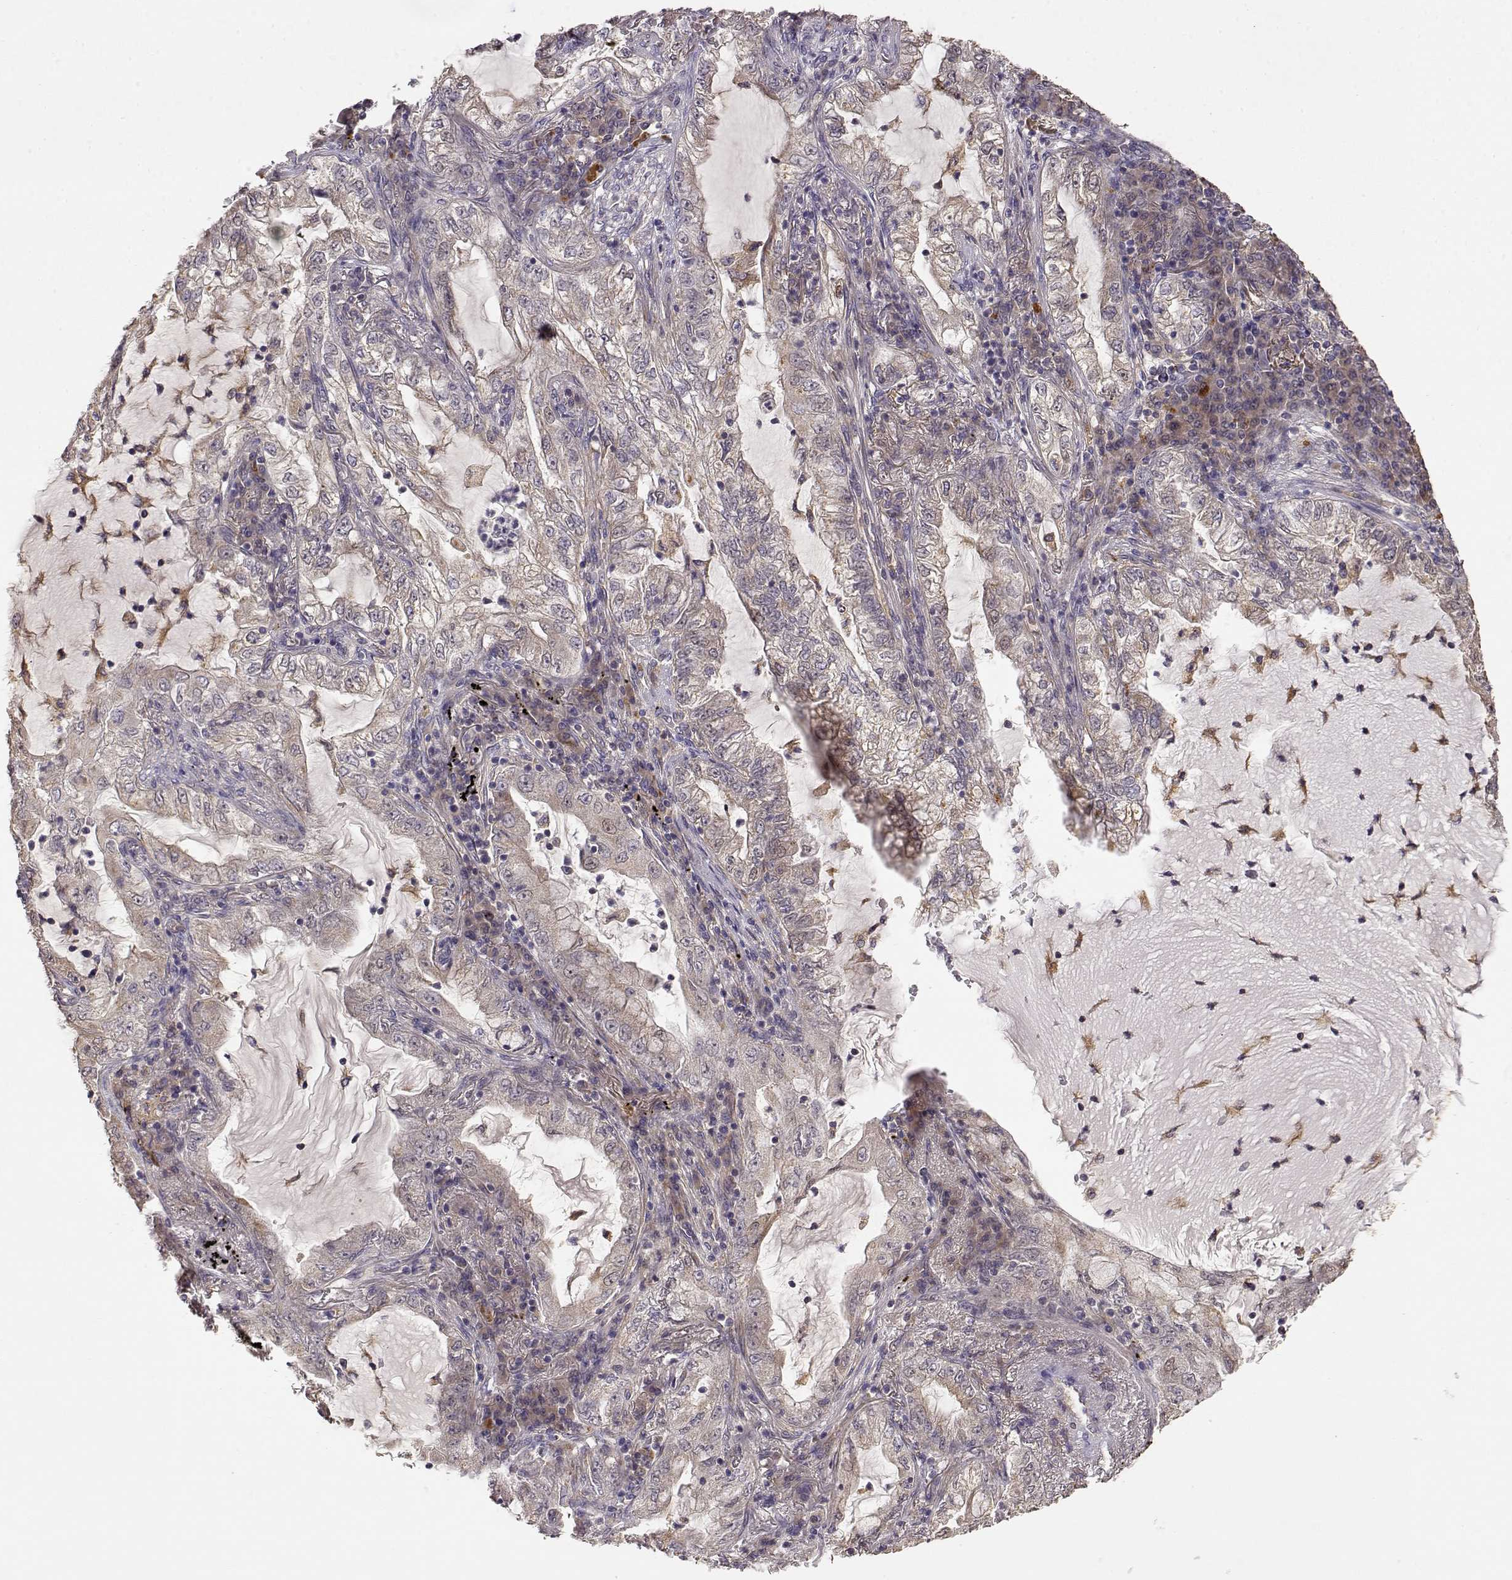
{"staining": {"intensity": "weak", "quantity": "25%-75%", "location": "cytoplasmic/membranous"}, "tissue": "lung cancer", "cell_type": "Tumor cells", "image_type": "cancer", "snomed": [{"axis": "morphology", "description": "Adenocarcinoma, NOS"}, {"axis": "topography", "description": "Lung"}], "caption": "The image displays a brown stain indicating the presence of a protein in the cytoplasmic/membranous of tumor cells in lung adenocarcinoma.", "gene": "CRIM1", "patient": {"sex": "female", "age": 73}}